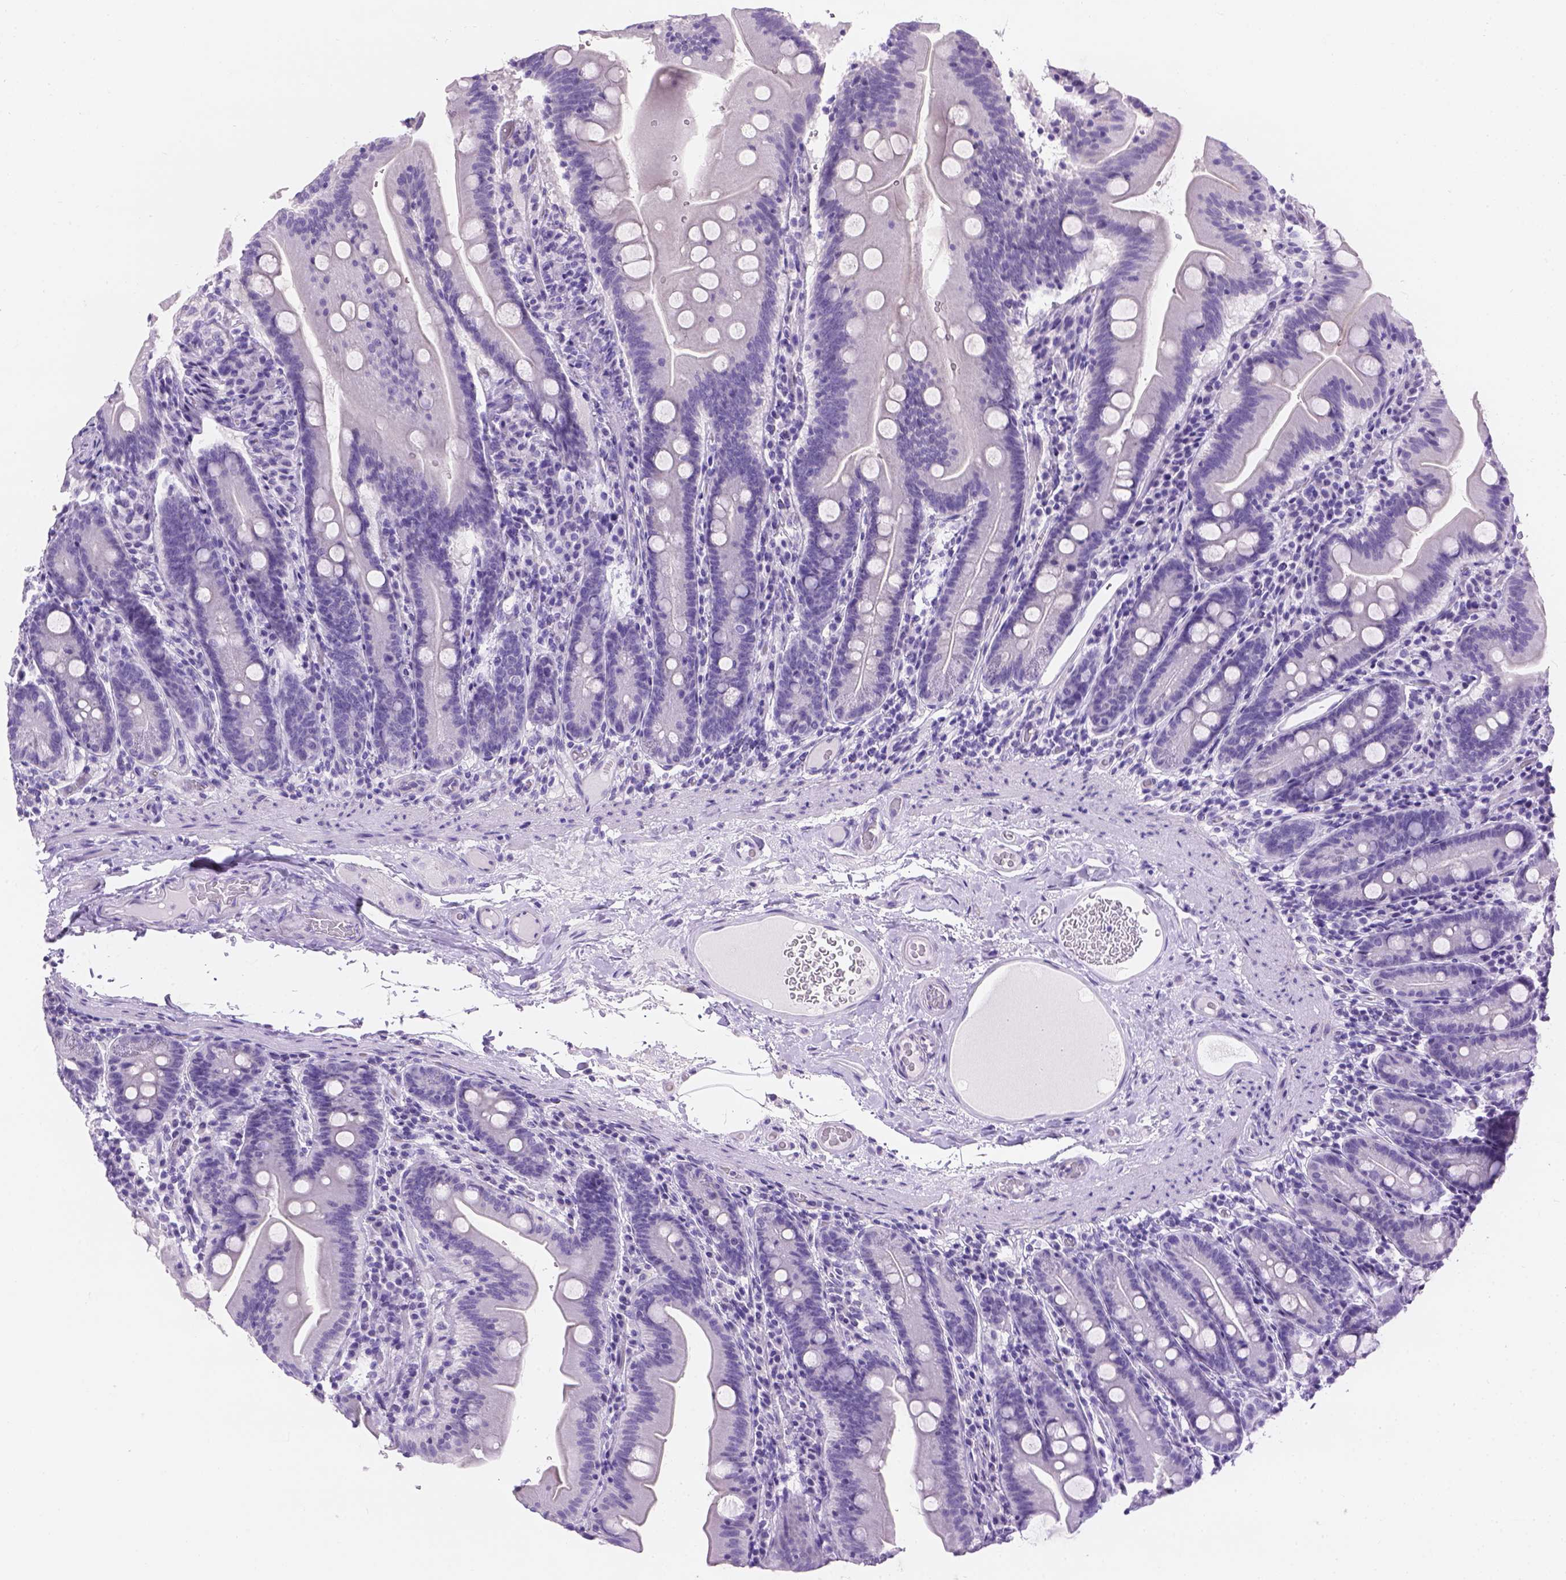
{"staining": {"intensity": "negative", "quantity": "none", "location": "none"}, "tissue": "small intestine", "cell_type": "Glandular cells", "image_type": "normal", "snomed": [{"axis": "morphology", "description": "Normal tissue, NOS"}, {"axis": "topography", "description": "Small intestine"}], "caption": "This is a photomicrograph of immunohistochemistry staining of unremarkable small intestine, which shows no positivity in glandular cells.", "gene": "TMEM38A", "patient": {"sex": "male", "age": 37}}